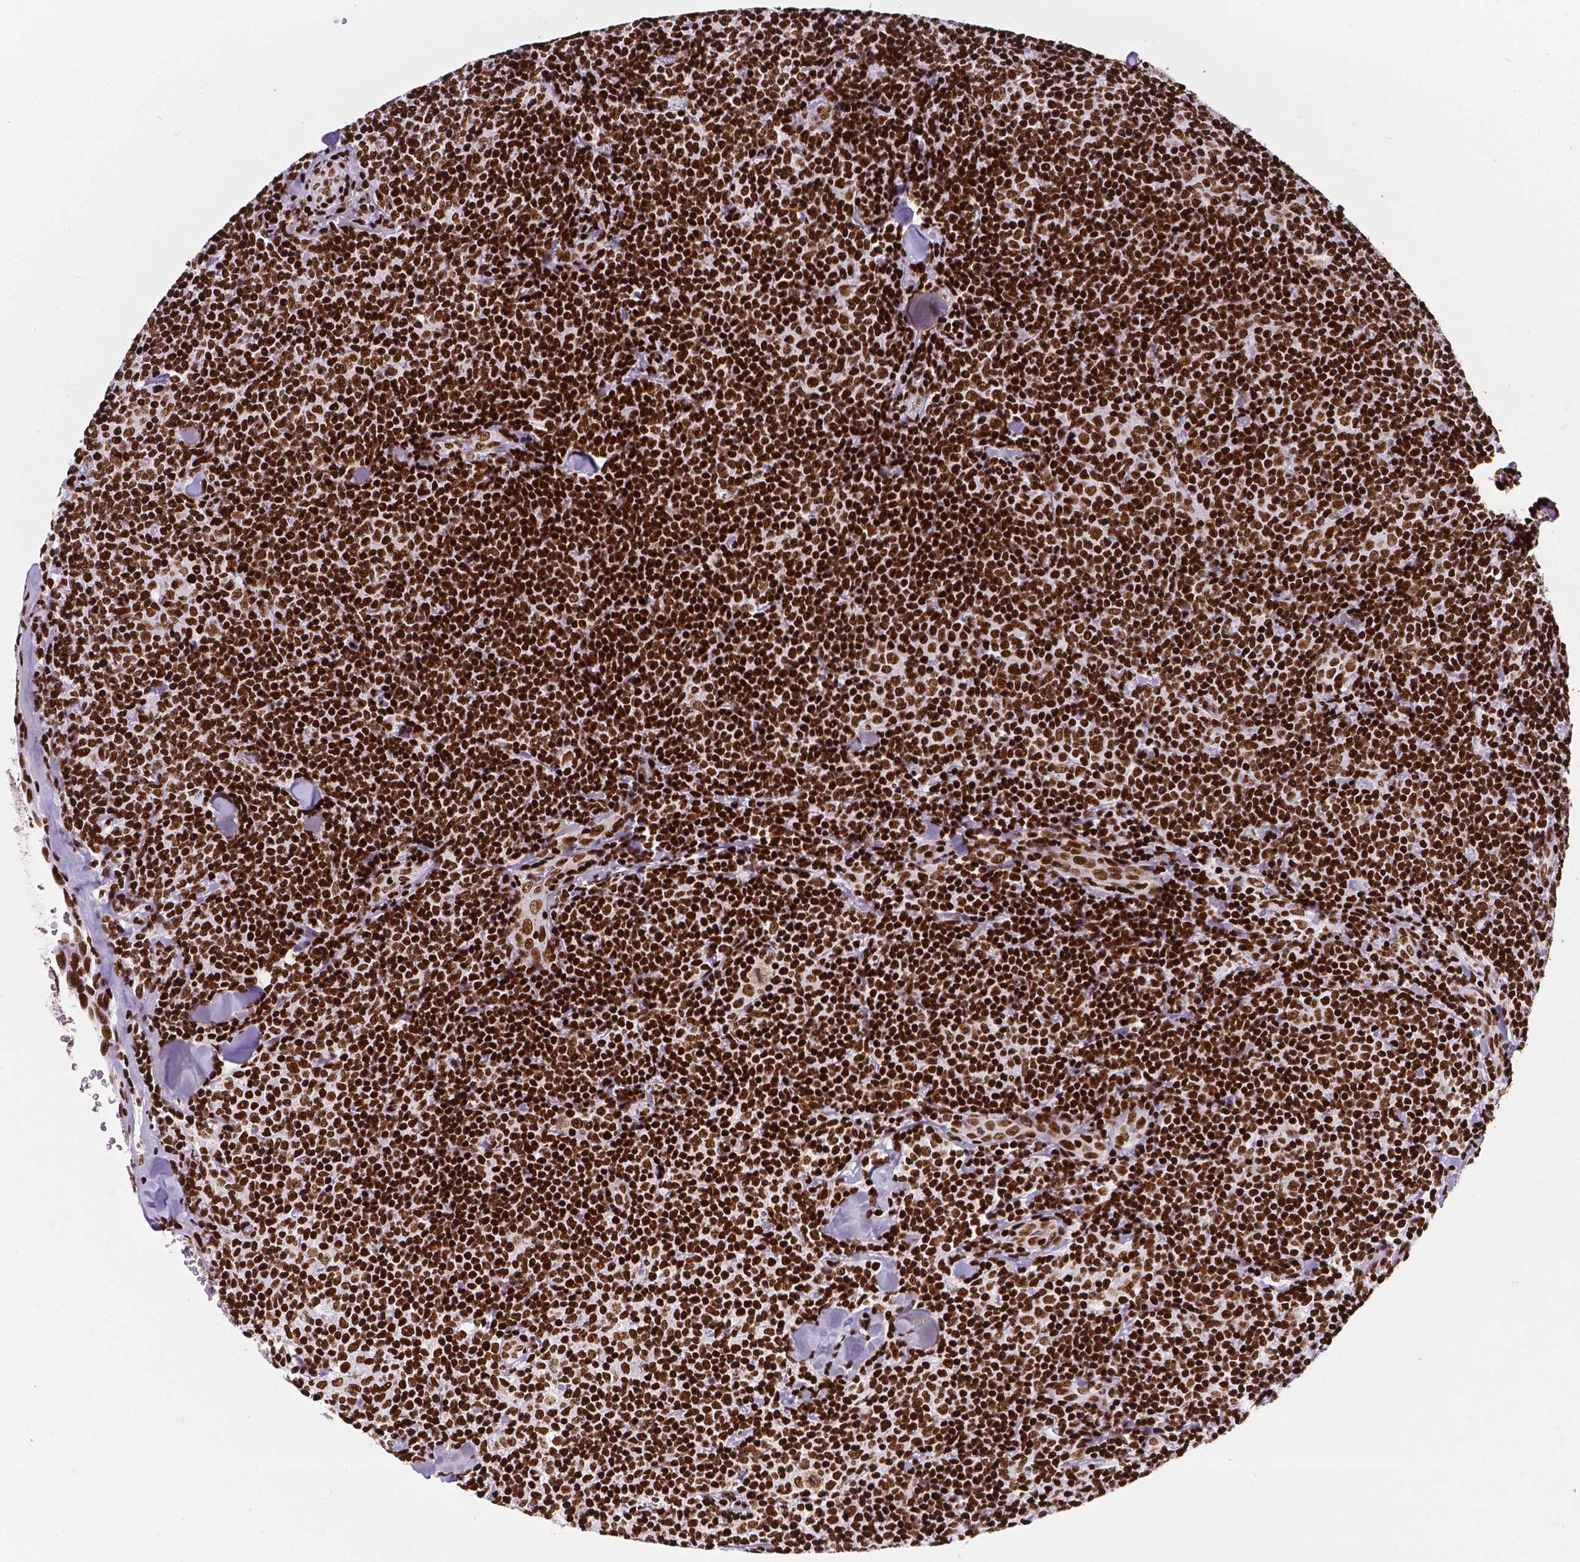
{"staining": {"intensity": "strong", "quantity": ">75%", "location": "nuclear"}, "tissue": "lymphoma", "cell_type": "Tumor cells", "image_type": "cancer", "snomed": [{"axis": "morphology", "description": "Malignant lymphoma, non-Hodgkin's type, Low grade"}, {"axis": "topography", "description": "Lymph node"}], "caption": "Brown immunohistochemical staining in human lymphoma exhibits strong nuclear positivity in about >75% of tumor cells.", "gene": "CTCF", "patient": {"sex": "female", "age": 56}}